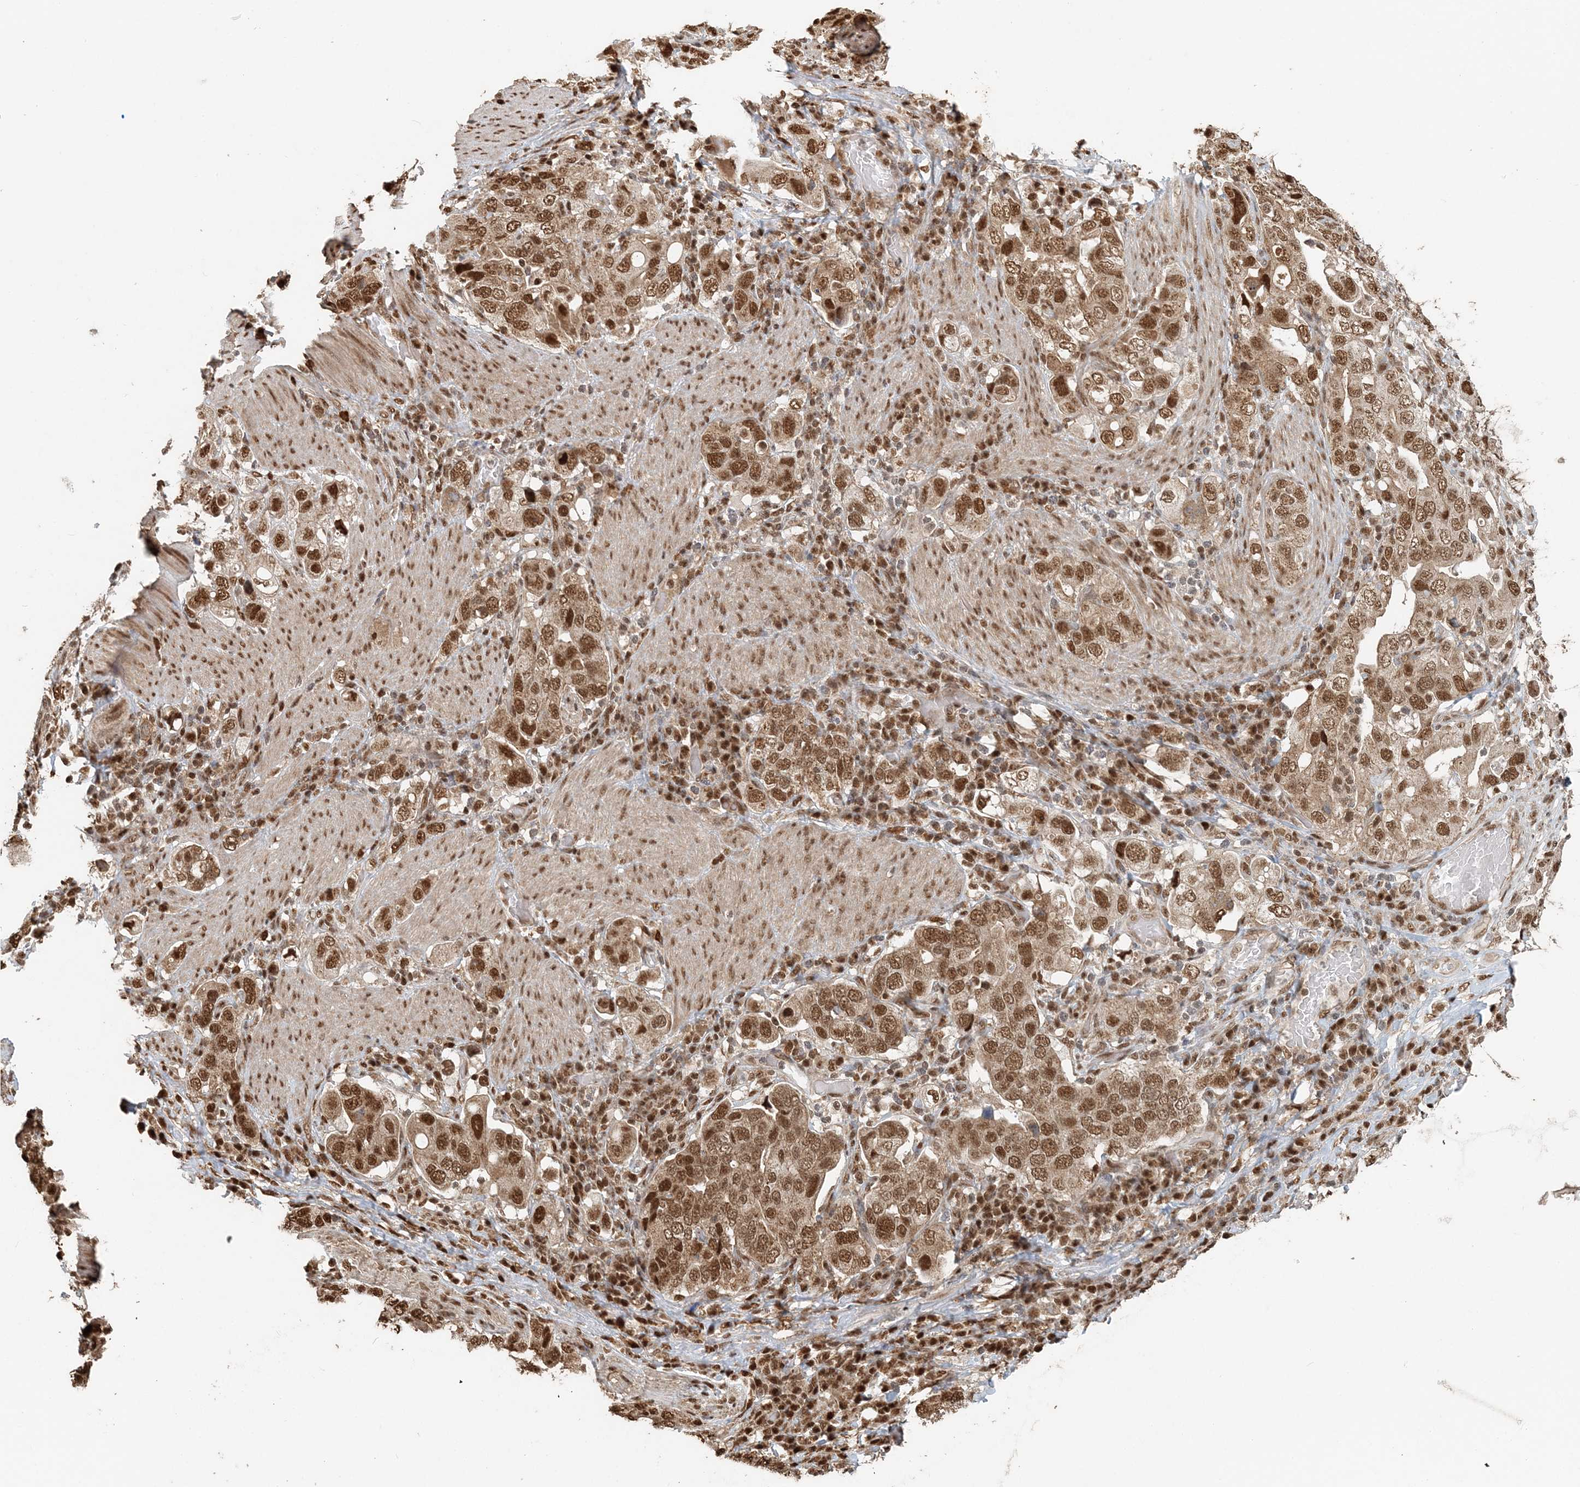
{"staining": {"intensity": "moderate", "quantity": ">75%", "location": "nuclear"}, "tissue": "stomach cancer", "cell_type": "Tumor cells", "image_type": "cancer", "snomed": [{"axis": "morphology", "description": "Adenocarcinoma, NOS"}, {"axis": "topography", "description": "Stomach, upper"}], "caption": "Stomach cancer stained with DAB immunohistochemistry (IHC) shows medium levels of moderate nuclear positivity in about >75% of tumor cells.", "gene": "ARHGAP35", "patient": {"sex": "male", "age": 62}}